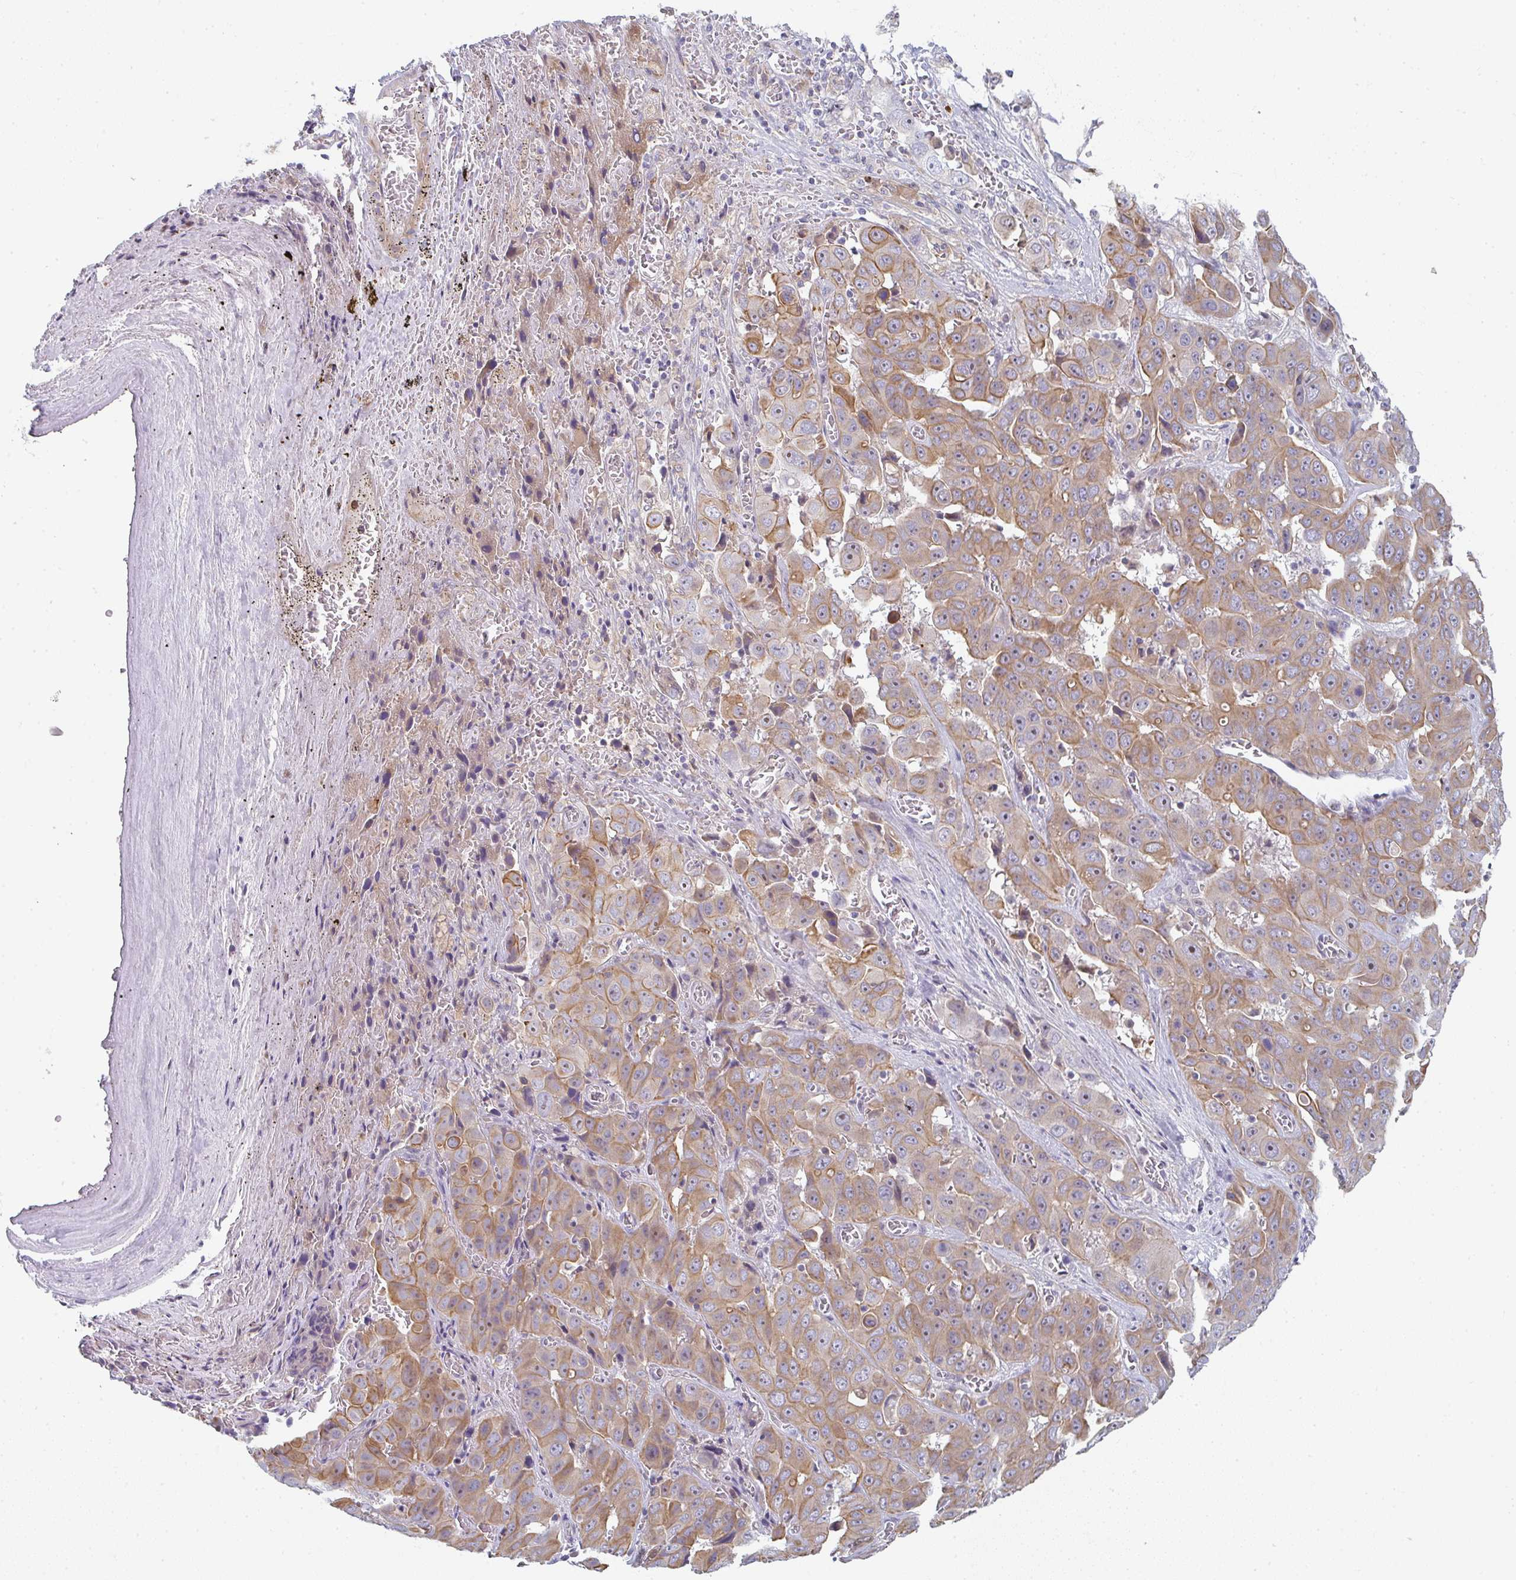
{"staining": {"intensity": "moderate", "quantity": ">75%", "location": "cytoplasmic/membranous,nuclear"}, "tissue": "liver cancer", "cell_type": "Tumor cells", "image_type": "cancer", "snomed": [{"axis": "morphology", "description": "Cholangiocarcinoma"}, {"axis": "topography", "description": "Liver"}], "caption": "Liver cholangiocarcinoma stained for a protein reveals moderate cytoplasmic/membranous and nuclear positivity in tumor cells. (DAB = brown stain, brightfield microscopy at high magnification).", "gene": "KLHL33", "patient": {"sex": "female", "age": 52}}